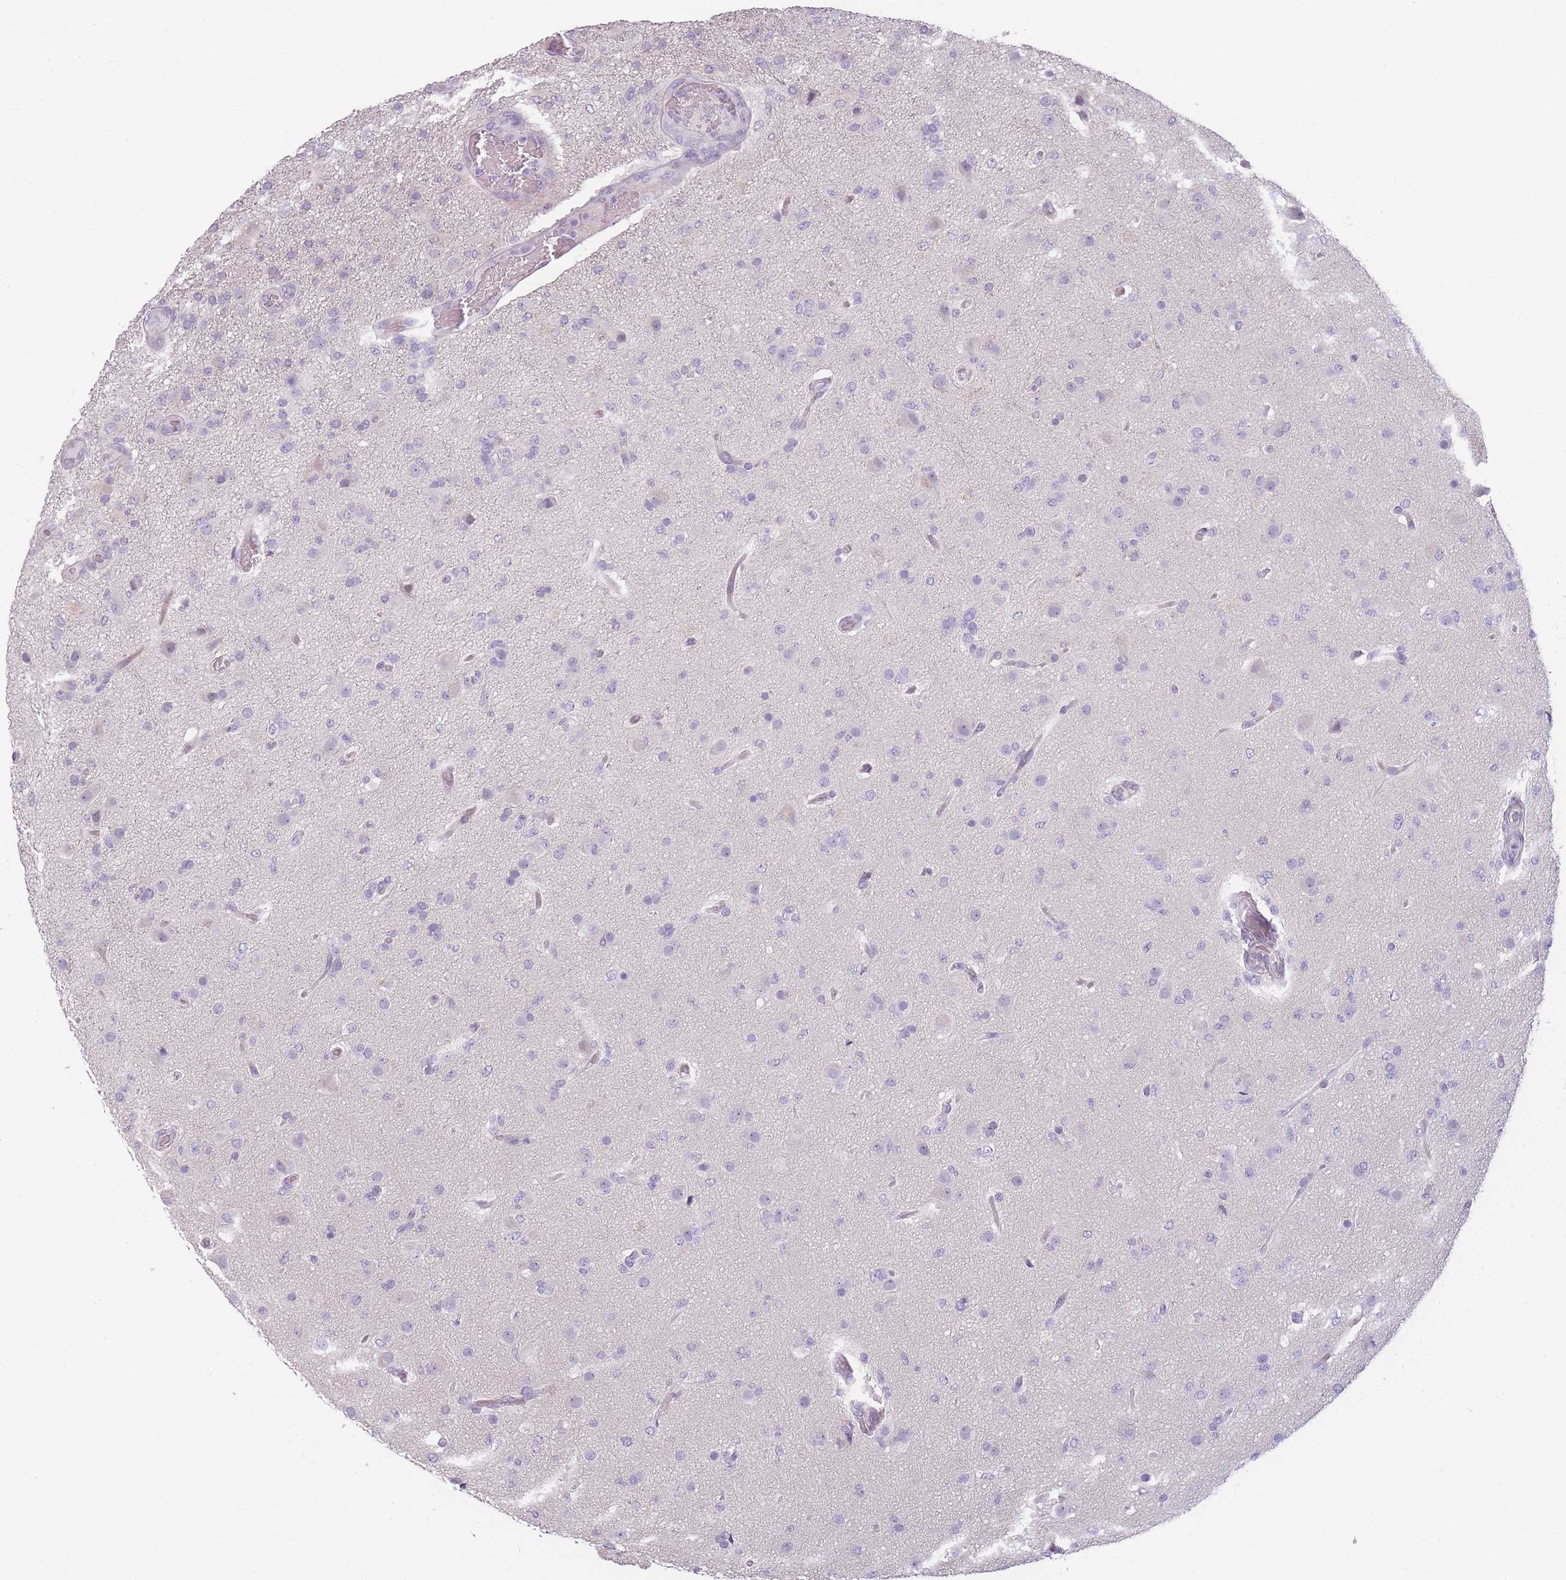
{"staining": {"intensity": "negative", "quantity": "none", "location": "none"}, "tissue": "glioma", "cell_type": "Tumor cells", "image_type": "cancer", "snomed": [{"axis": "morphology", "description": "Glioma, malignant, High grade"}, {"axis": "topography", "description": "Brain"}], "caption": "Tumor cells show no significant positivity in malignant high-grade glioma.", "gene": "TMEM236", "patient": {"sex": "female", "age": 74}}